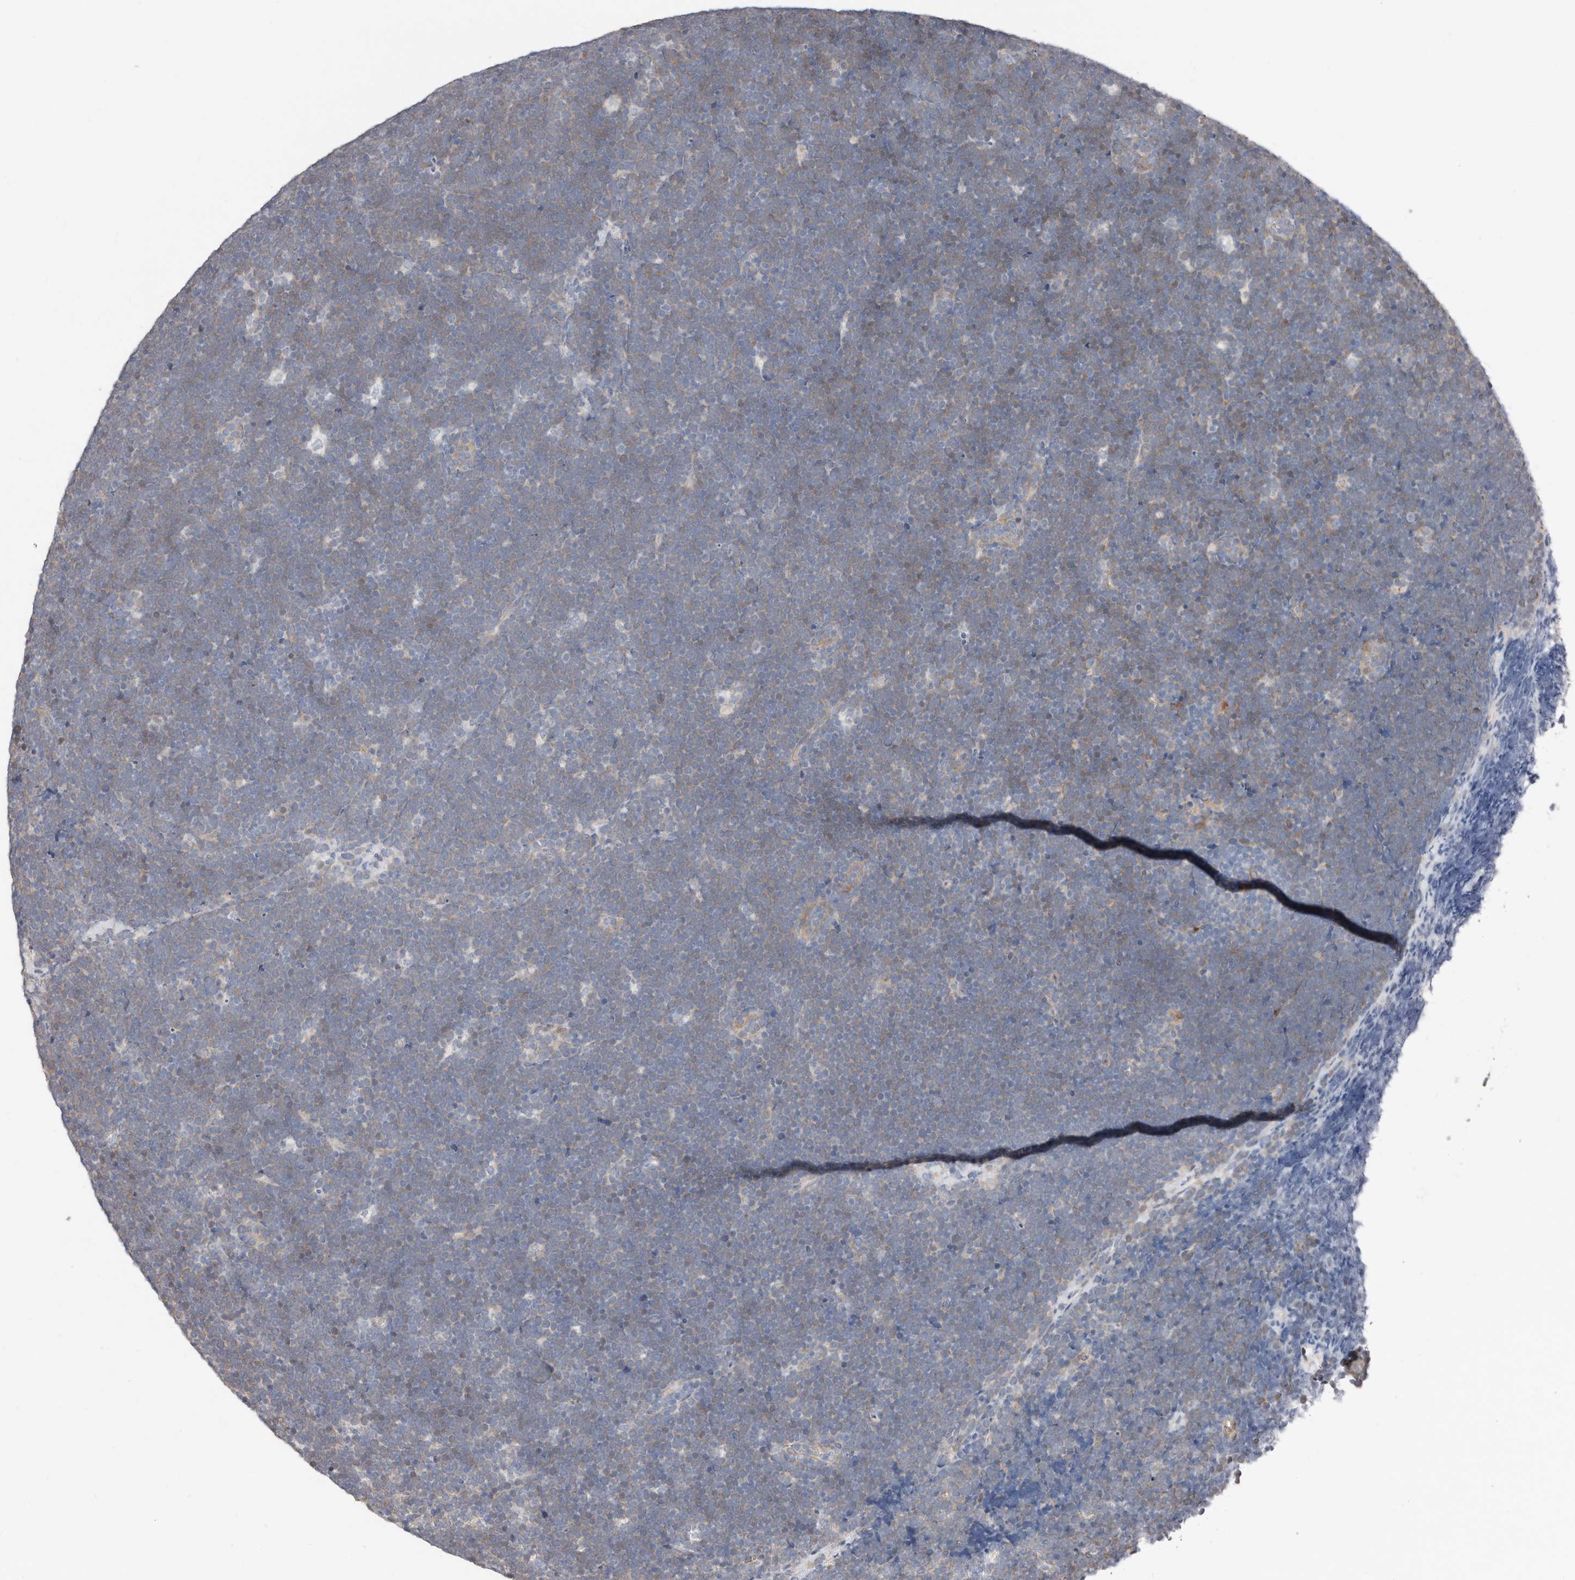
{"staining": {"intensity": "negative", "quantity": "none", "location": "none"}, "tissue": "lymphoma", "cell_type": "Tumor cells", "image_type": "cancer", "snomed": [{"axis": "morphology", "description": "Malignant lymphoma, non-Hodgkin's type, High grade"}, {"axis": "topography", "description": "Lymph node"}], "caption": "Tumor cells show no significant staining in malignant lymphoma, non-Hodgkin's type (high-grade).", "gene": "ASRGL1", "patient": {"sex": "male", "age": 13}}